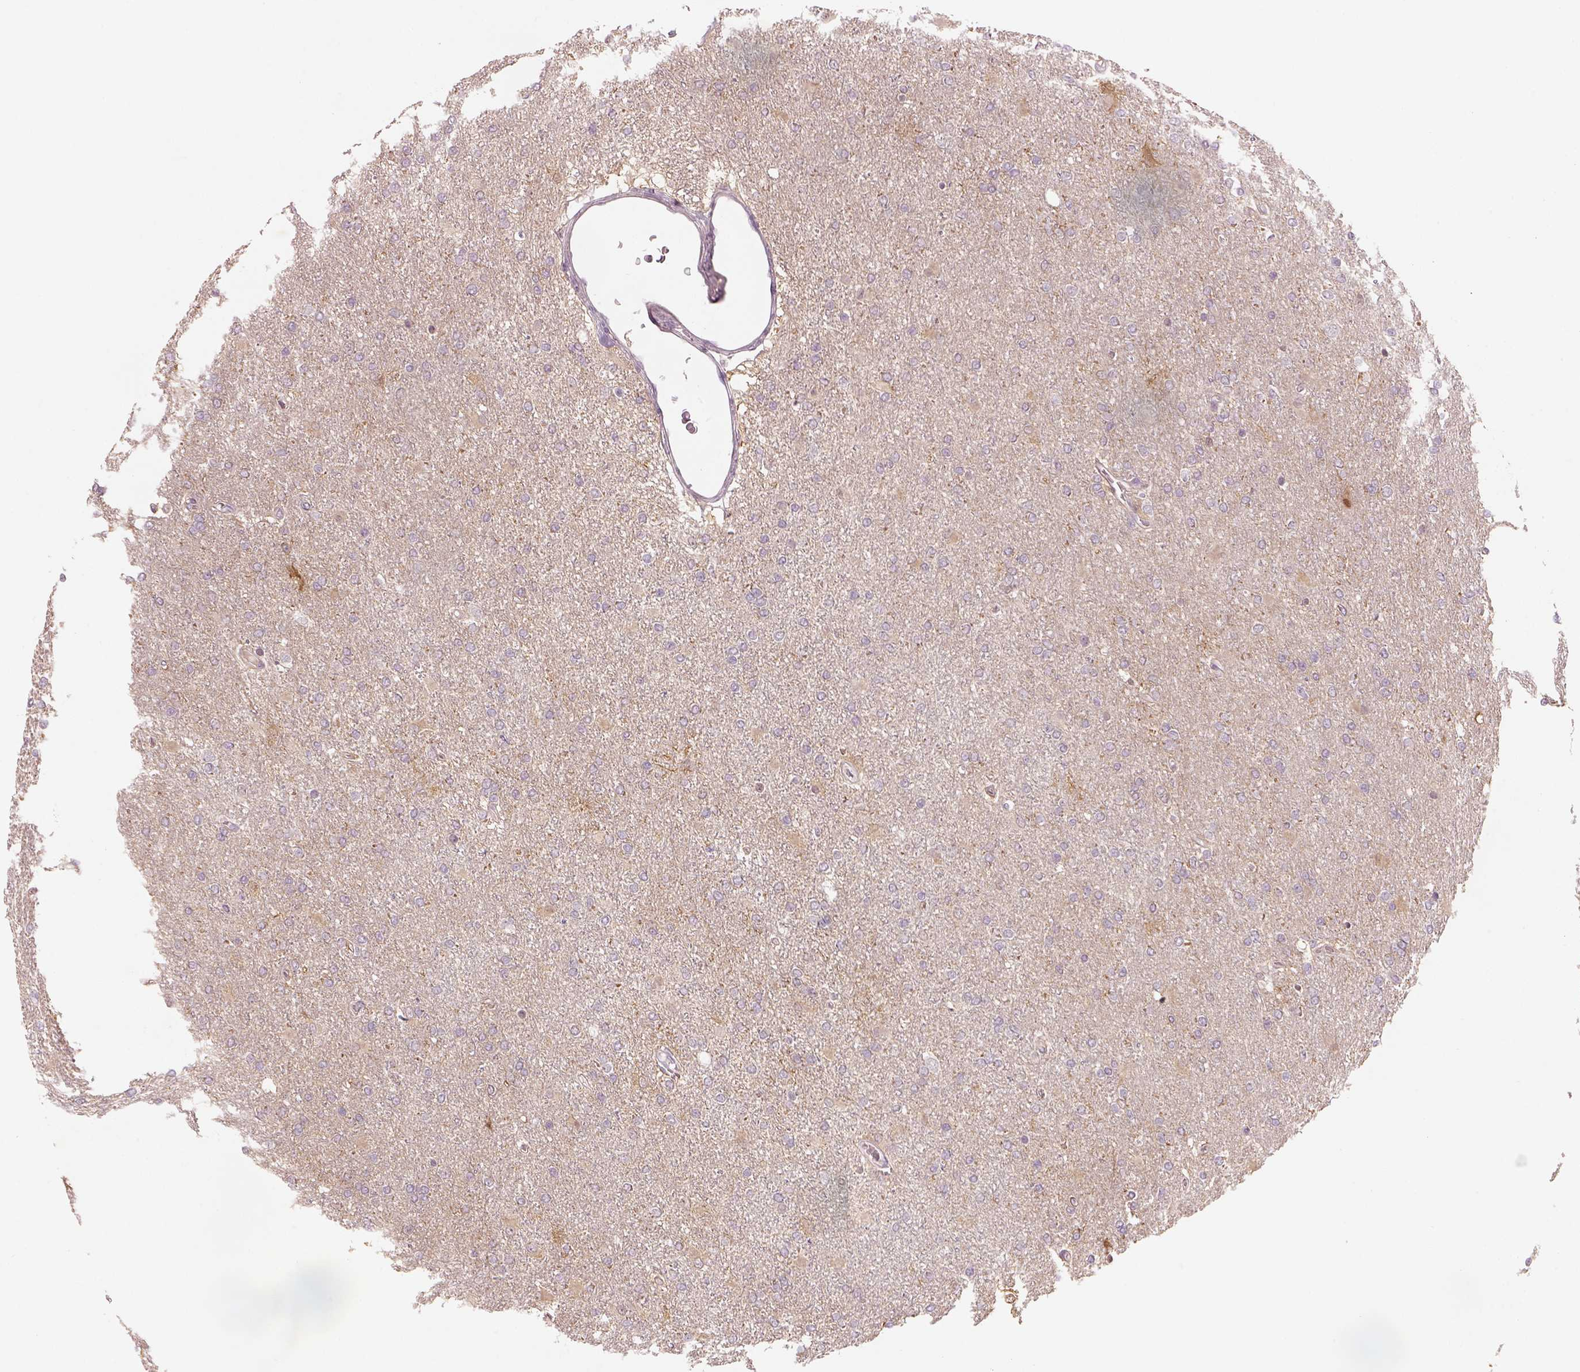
{"staining": {"intensity": "weak", "quantity": "<25%", "location": "cytoplasmic/membranous"}, "tissue": "glioma", "cell_type": "Tumor cells", "image_type": "cancer", "snomed": [{"axis": "morphology", "description": "Glioma, malignant, High grade"}, {"axis": "topography", "description": "Cerebral cortex"}], "caption": "IHC image of neoplastic tissue: human glioma stained with DAB (3,3'-diaminobenzidine) demonstrates no significant protein staining in tumor cells.", "gene": "GDNF", "patient": {"sex": "male", "age": 70}}